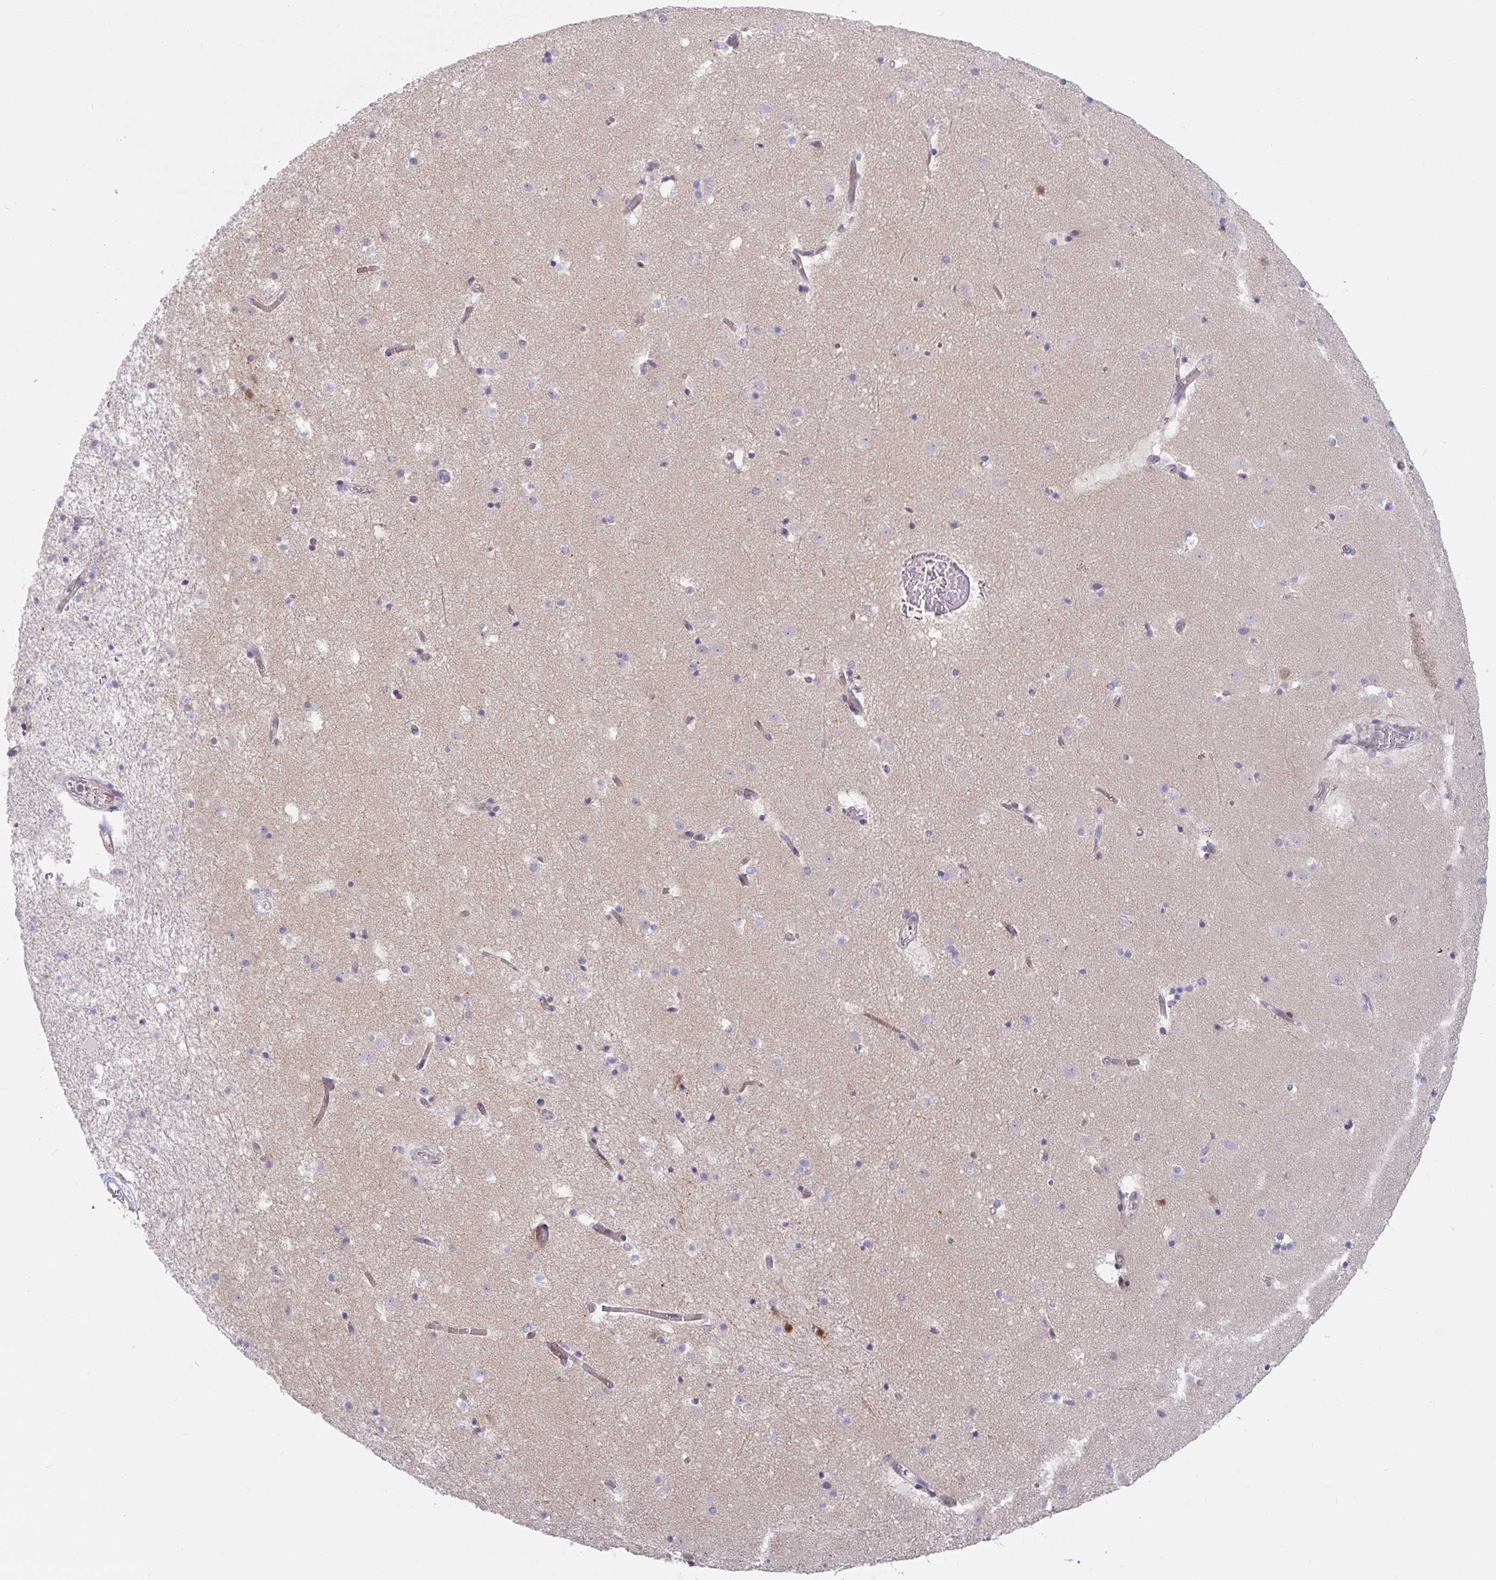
{"staining": {"intensity": "weak", "quantity": "<25%", "location": "cytoplasmic/membranous"}, "tissue": "caudate", "cell_type": "Glial cells", "image_type": "normal", "snomed": [{"axis": "morphology", "description": "Normal tissue, NOS"}, {"axis": "topography", "description": "Lateral ventricle wall"}], "caption": "Caudate was stained to show a protein in brown. There is no significant staining in glial cells. Brightfield microscopy of immunohistochemistry (IHC) stained with DAB (3,3'-diaminobenzidine) (brown) and hematoxylin (blue), captured at high magnification.", "gene": "RBM18", "patient": {"sex": "male", "age": 37}}